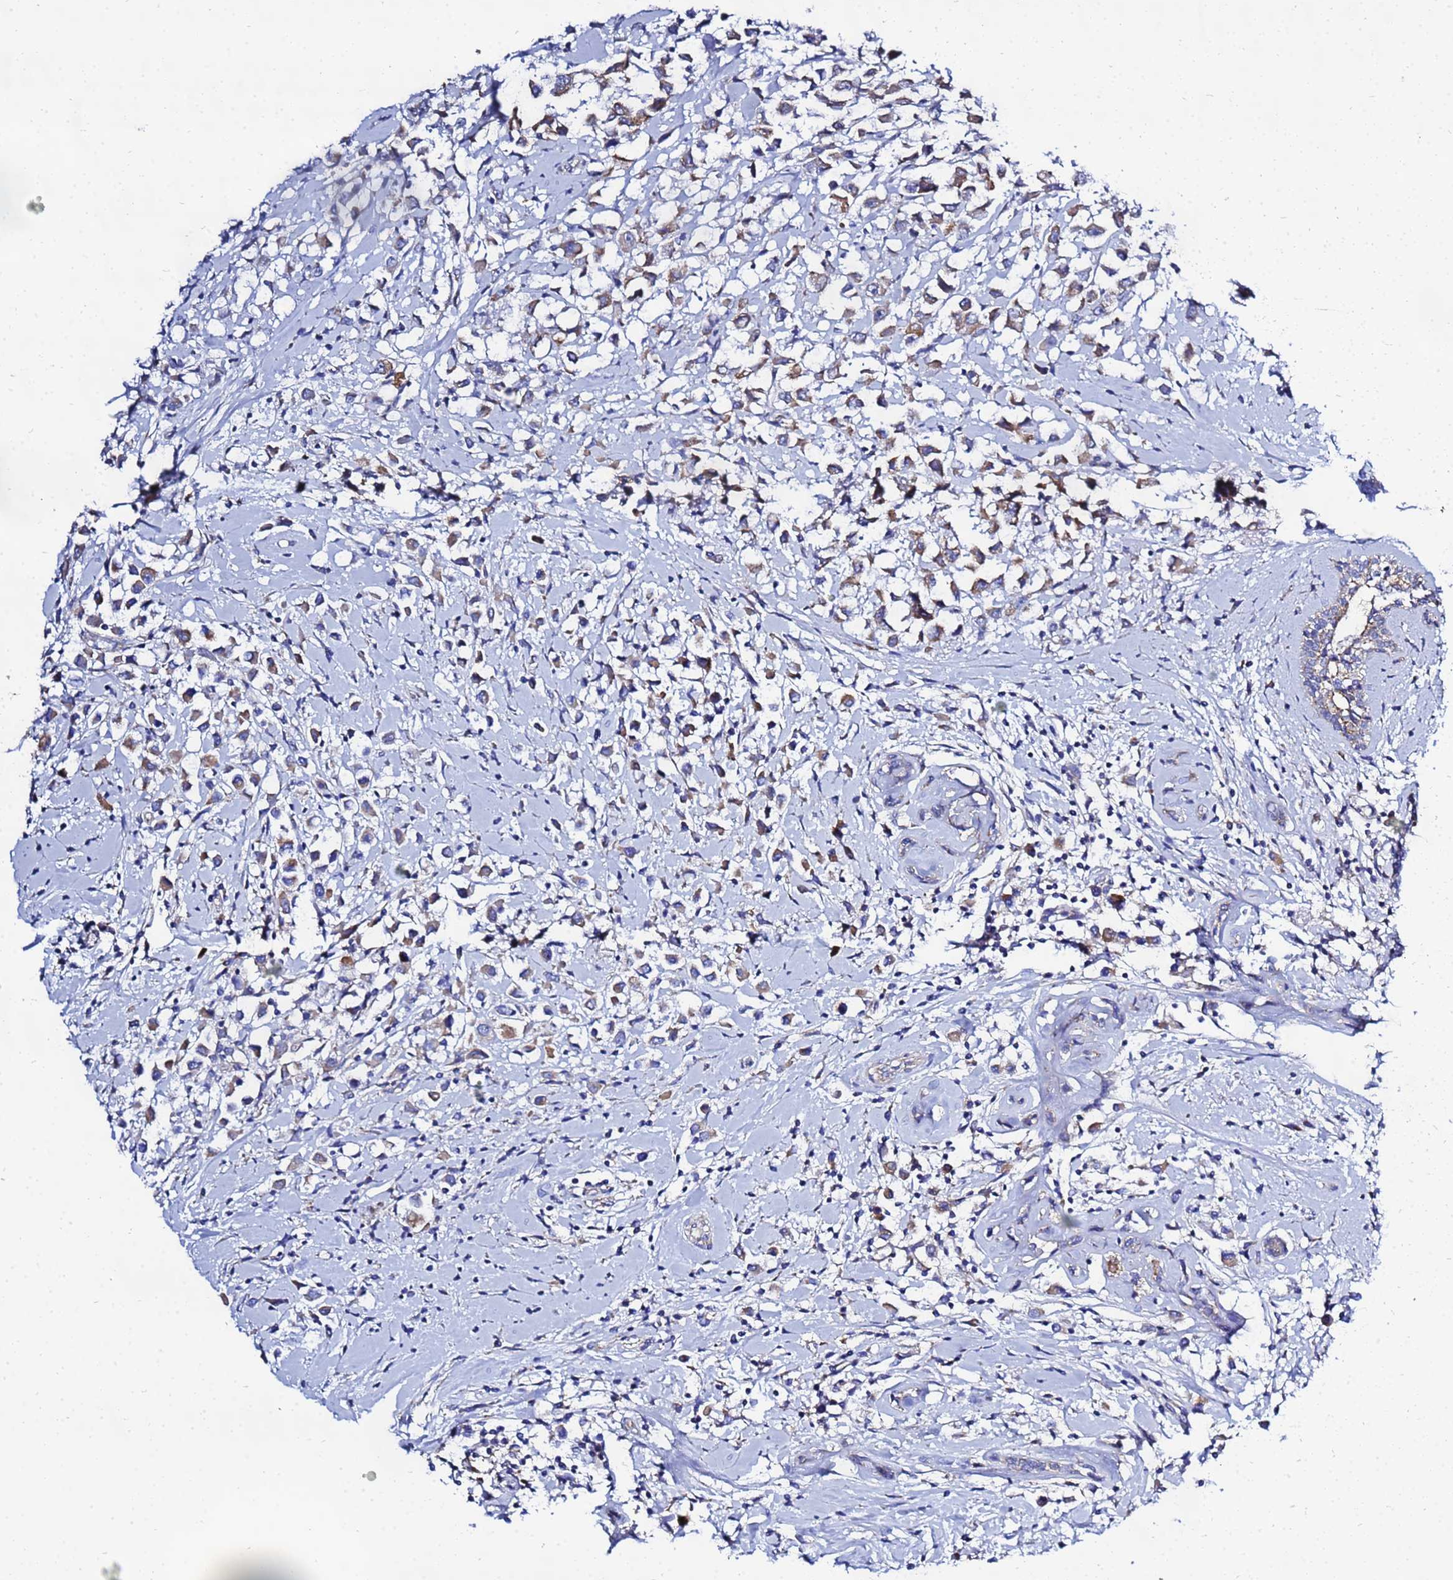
{"staining": {"intensity": "moderate", "quantity": "25%-75%", "location": "cytoplasmic/membranous"}, "tissue": "breast cancer", "cell_type": "Tumor cells", "image_type": "cancer", "snomed": [{"axis": "morphology", "description": "Duct carcinoma"}, {"axis": "topography", "description": "Breast"}], "caption": "Breast intraductal carcinoma stained for a protein (brown) exhibits moderate cytoplasmic/membranous positive expression in about 25%-75% of tumor cells.", "gene": "FAHD2A", "patient": {"sex": "female", "age": 87}}